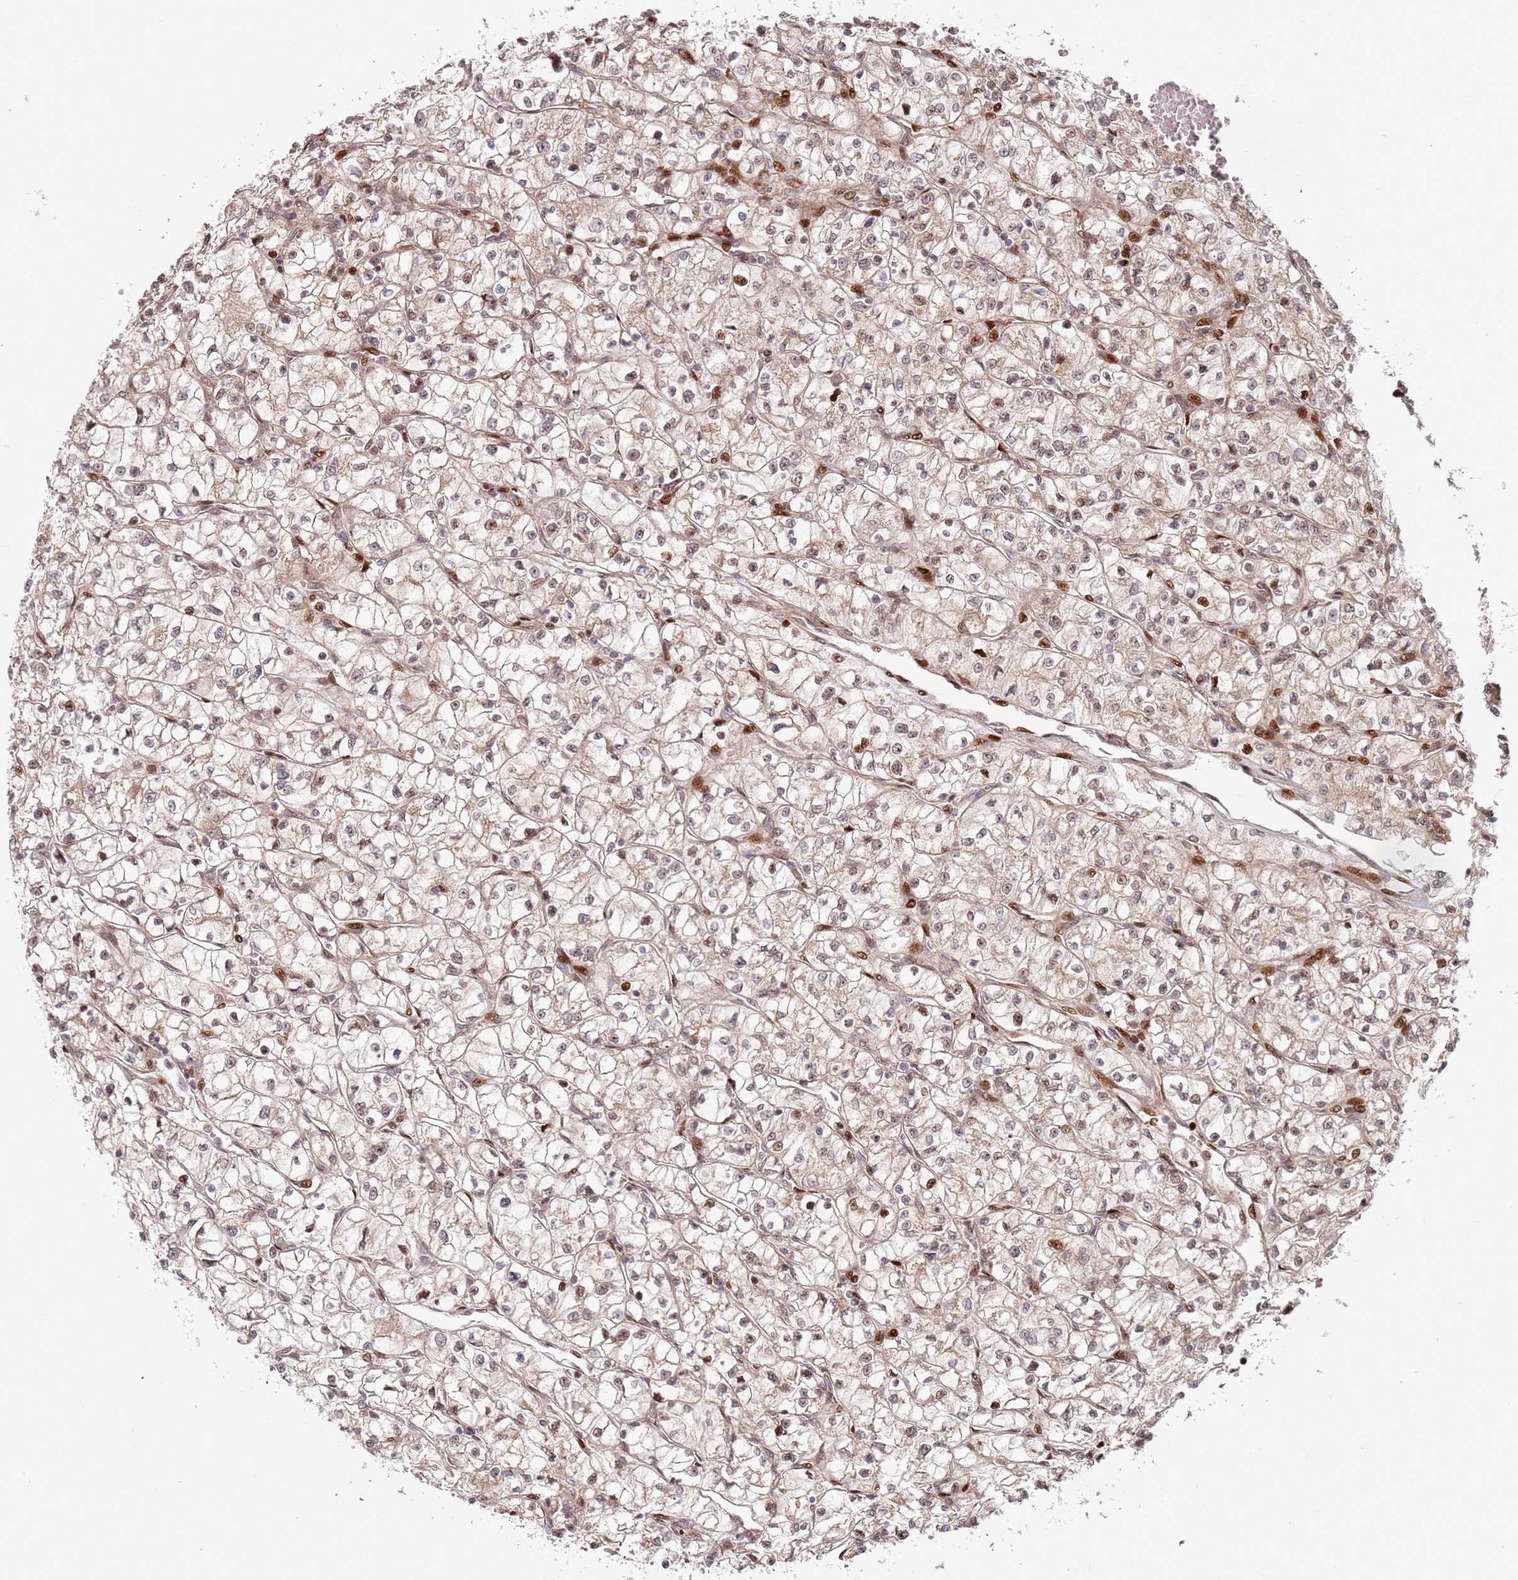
{"staining": {"intensity": "moderate", "quantity": "25%-75%", "location": "nuclear"}, "tissue": "renal cancer", "cell_type": "Tumor cells", "image_type": "cancer", "snomed": [{"axis": "morphology", "description": "Adenocarcinoma, NOS"}, {"axis": "topography", "description": "Kidney"}], "caption": "Protein expression analysis of human renal cancer (adenocarcinoma) reveals moderate nuclear staining in approximately 25%-75% of tumor cells. (DAB (3,3'-diaminobenzidine) = brown stain, brightfield microscopy at high magnification).", "gene": "TMEM233", "patient": {"sex": "female", "age": 64}}